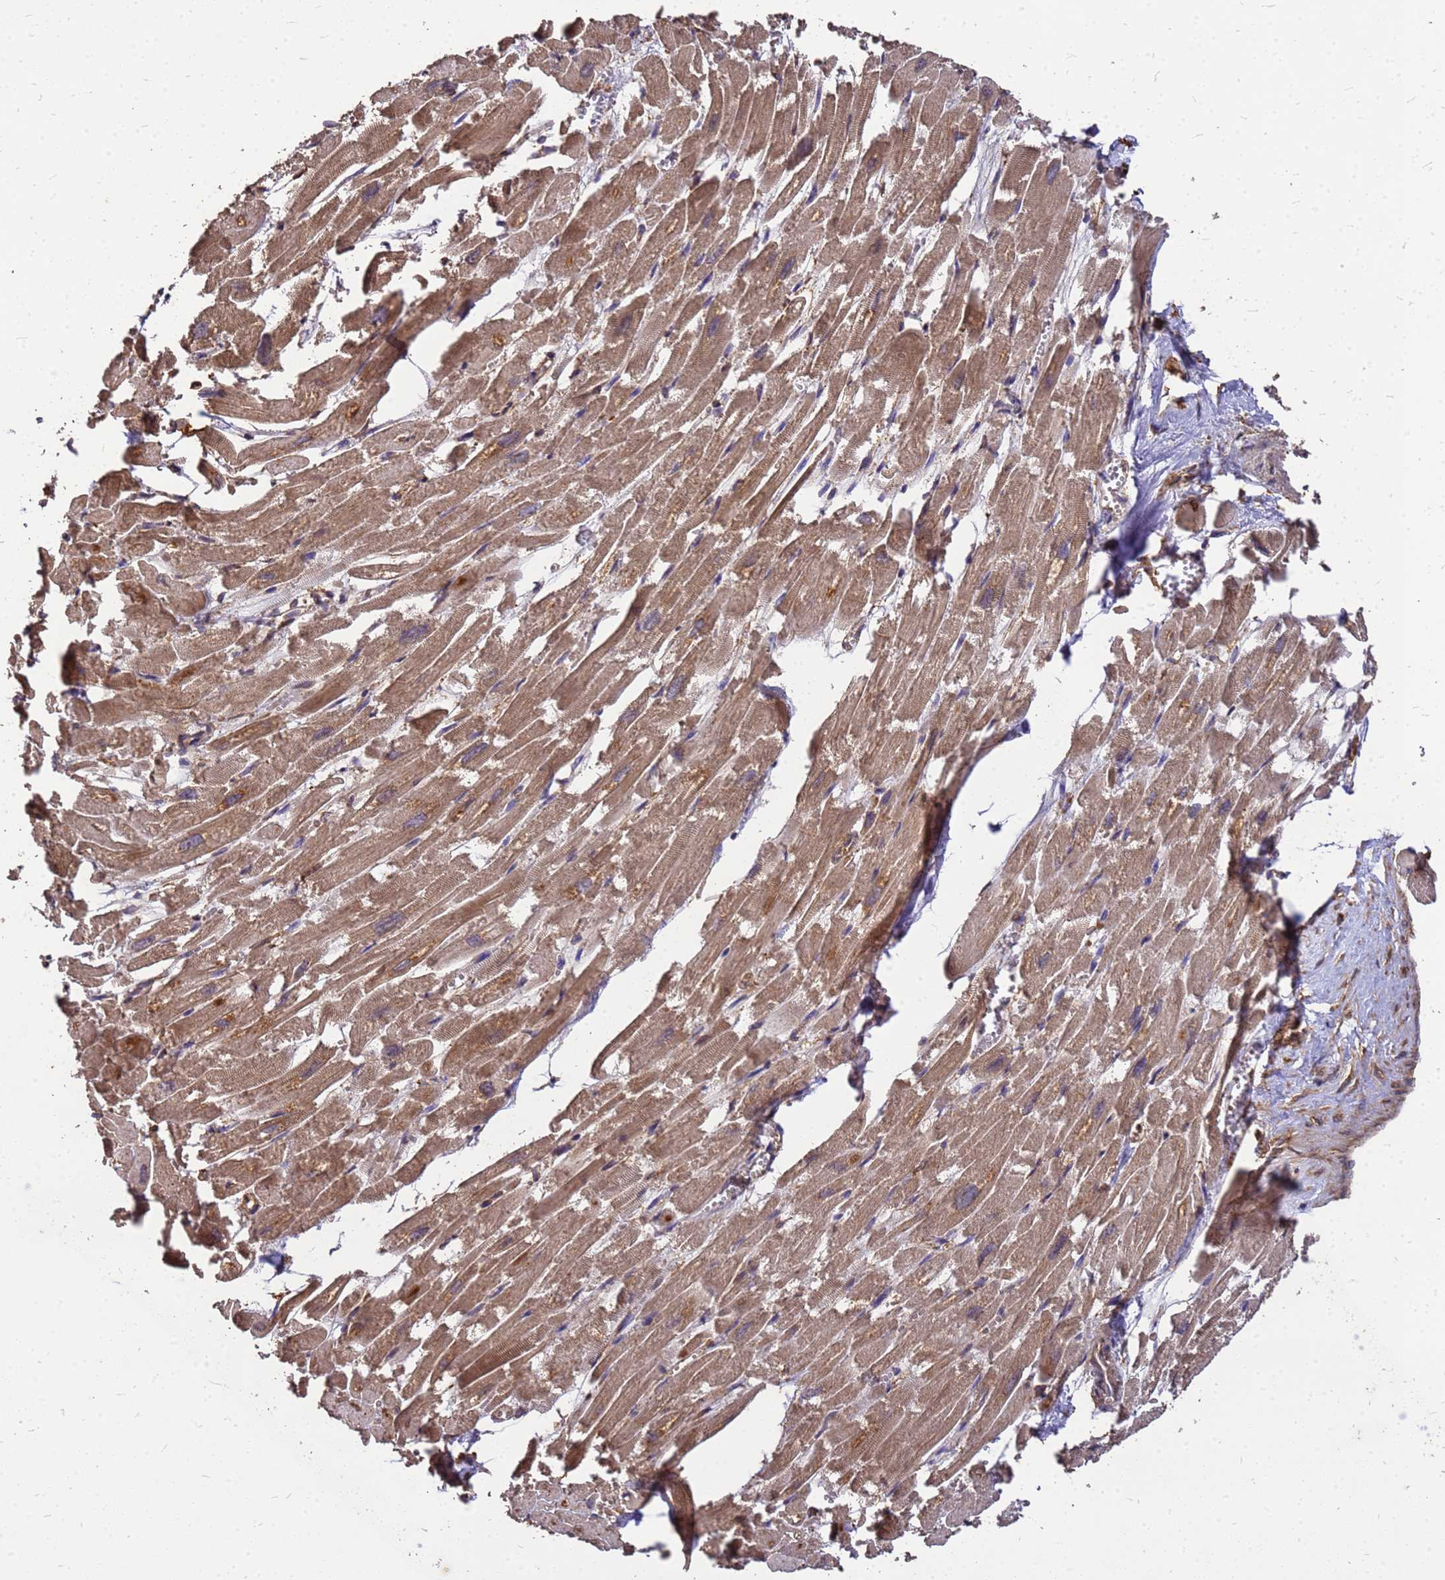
{"staining": {"intensity": "moderate", "quantity": ">75%", "location": "cytoplasmic/membranous"}, "tissue": "heart muscle", "cell_type": "Cardiomyocytes", "image_type": "normal", "snomed": [{"axis": "morphology", "description": "Normal tissue, NOS"}, {"axis": "topography", "description": "Heart"}], "caption": "Immunohistochemistry of benign heart muscle displays medium levels of moderate cytoplasmic/membranous positivity in about >75% of cardiomyocytes.", "gene": "ZNF618", "patient": {"sex": "male", "age": 54}}